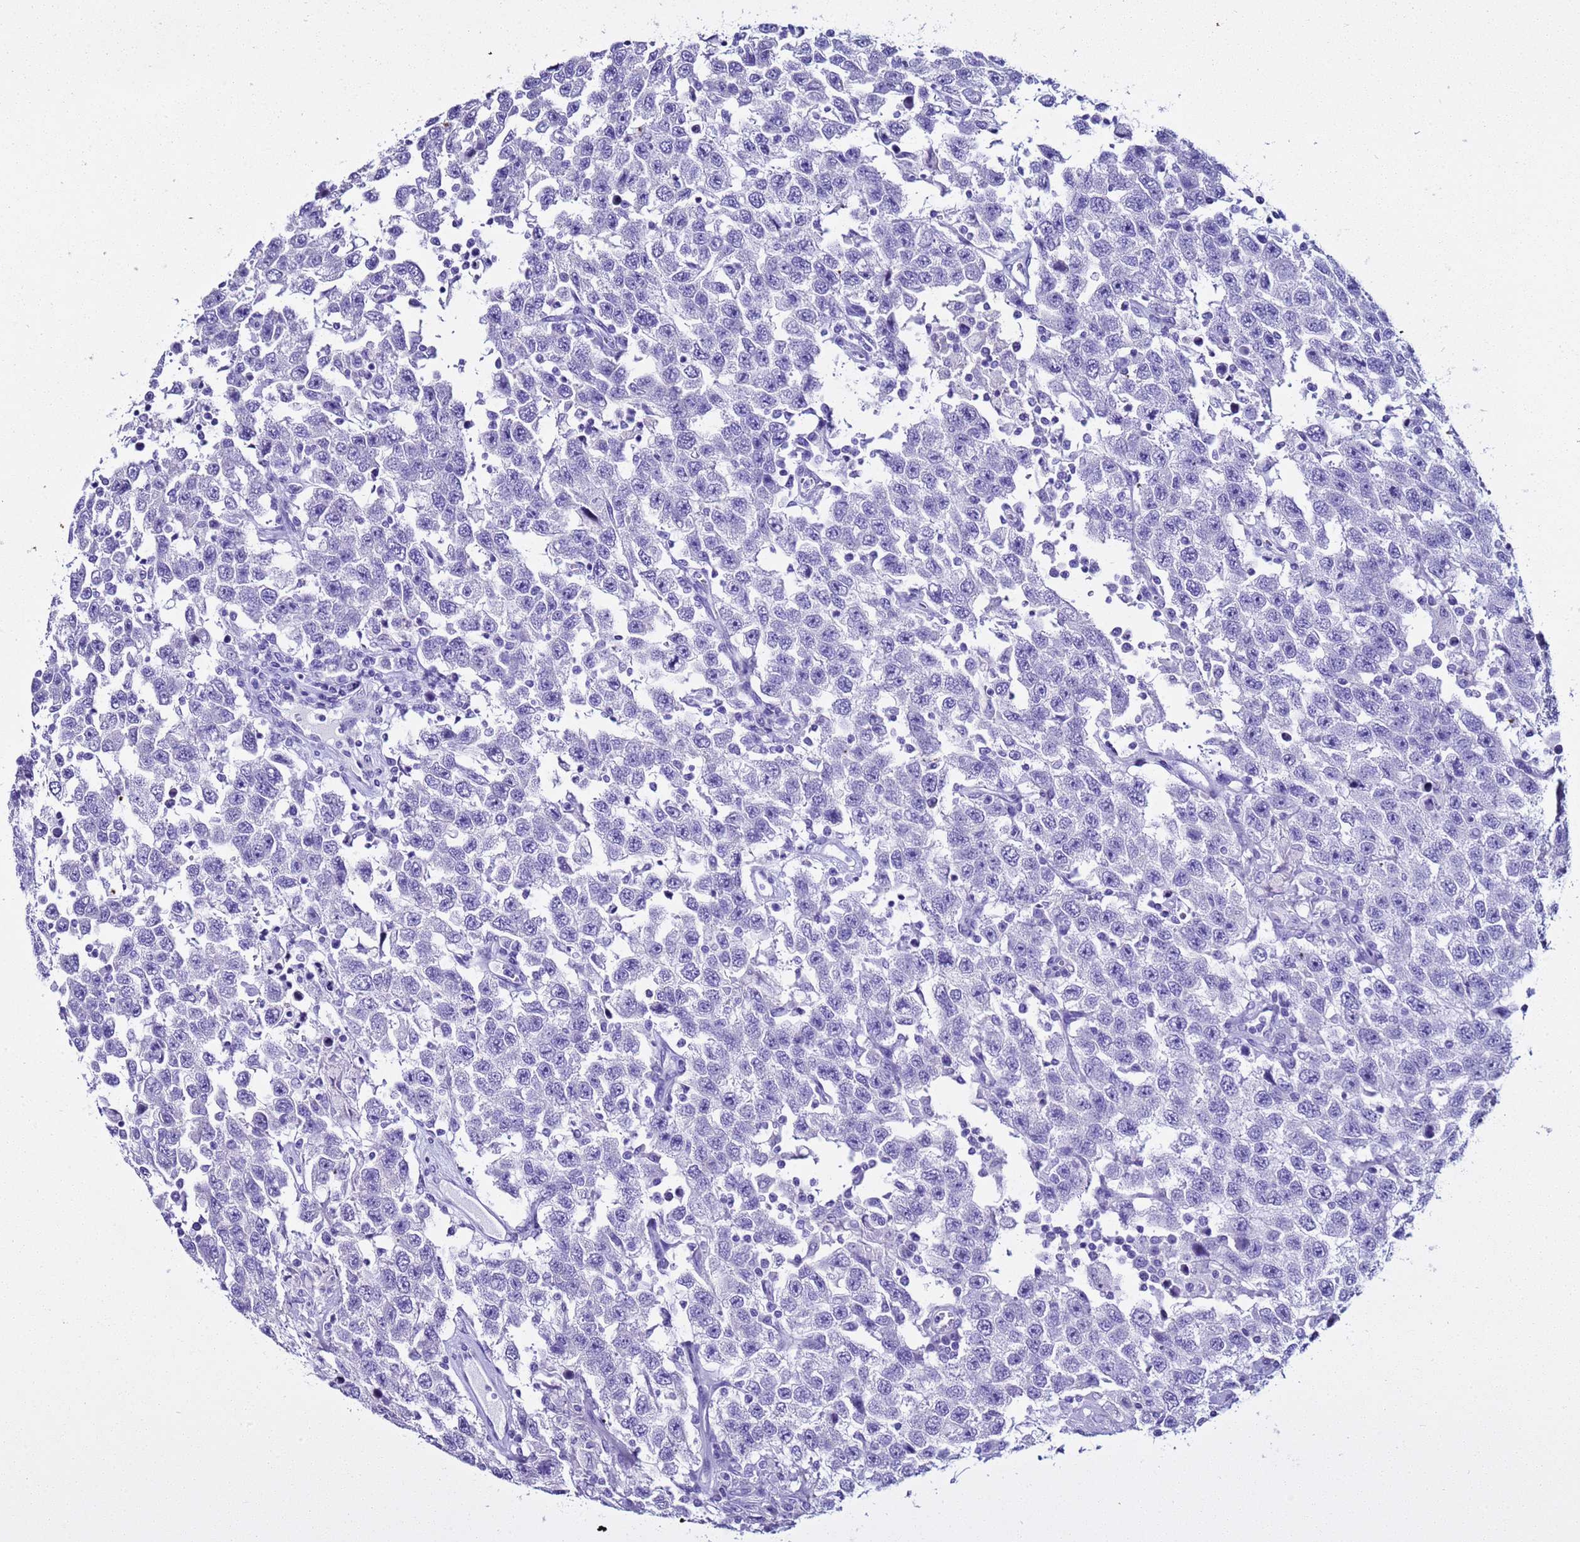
{"staining": {"intensity": "negative", "quantity": "none", "location": "none"}, "tissue": "testis cancer", "cell_type": "Tumor cells", "image_type": "cancer", "snomed": [{"axis": "morphology", "description": "Seminoma, NOS"}, {"axis": "topography", "description": "Testis"}], "caption": "This is a photomicrograph of immunohistochemistry (IHC) staining of testis seminoma, which shows no expression in tumor cells.", "gene": "LCMT1", "patient": {"sex": "male", "age": 41}}